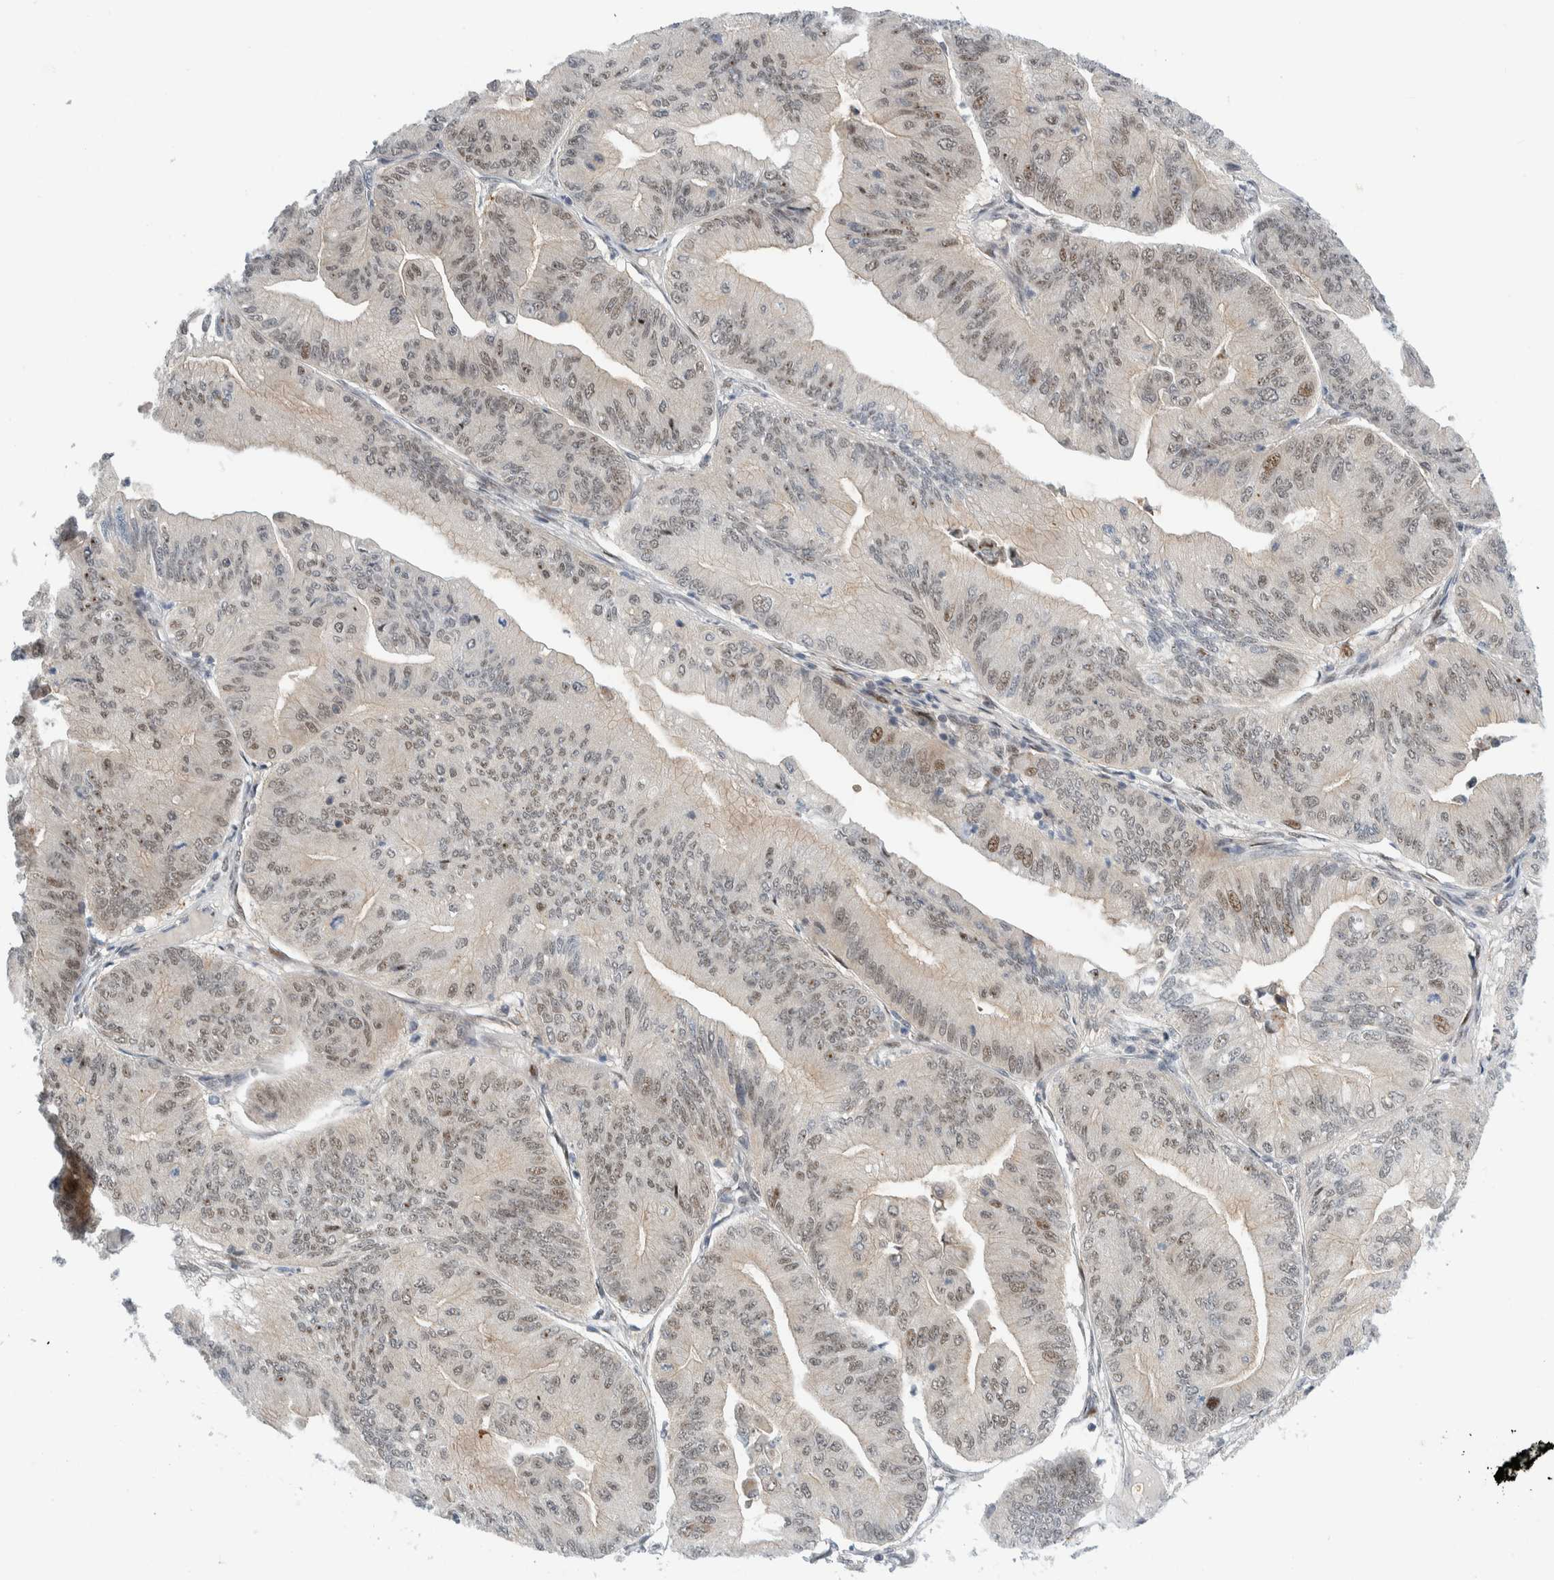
{"staining": {"intensity": "weak", "quantity": "25%-75%", "location": "nuclear"}, "tissue": "ovarian cancer", "cell_type": "Tumor cells", "image_type": "cancer", "snomed": [{"axis": "morphology", "description": "Cystadenocarcinoma, mucinous, NOS"}, {"axis": "topography", "description": "Ovary"}], "caption": "The micrograph exhibits staining of ovarian mucinous cystadenocarcinoma, revealing weak nuclear protein positivity (brown color) within tumor cells.", "gene": "NCR3LG1", "patient": {"sex": "female", "age": 61}}